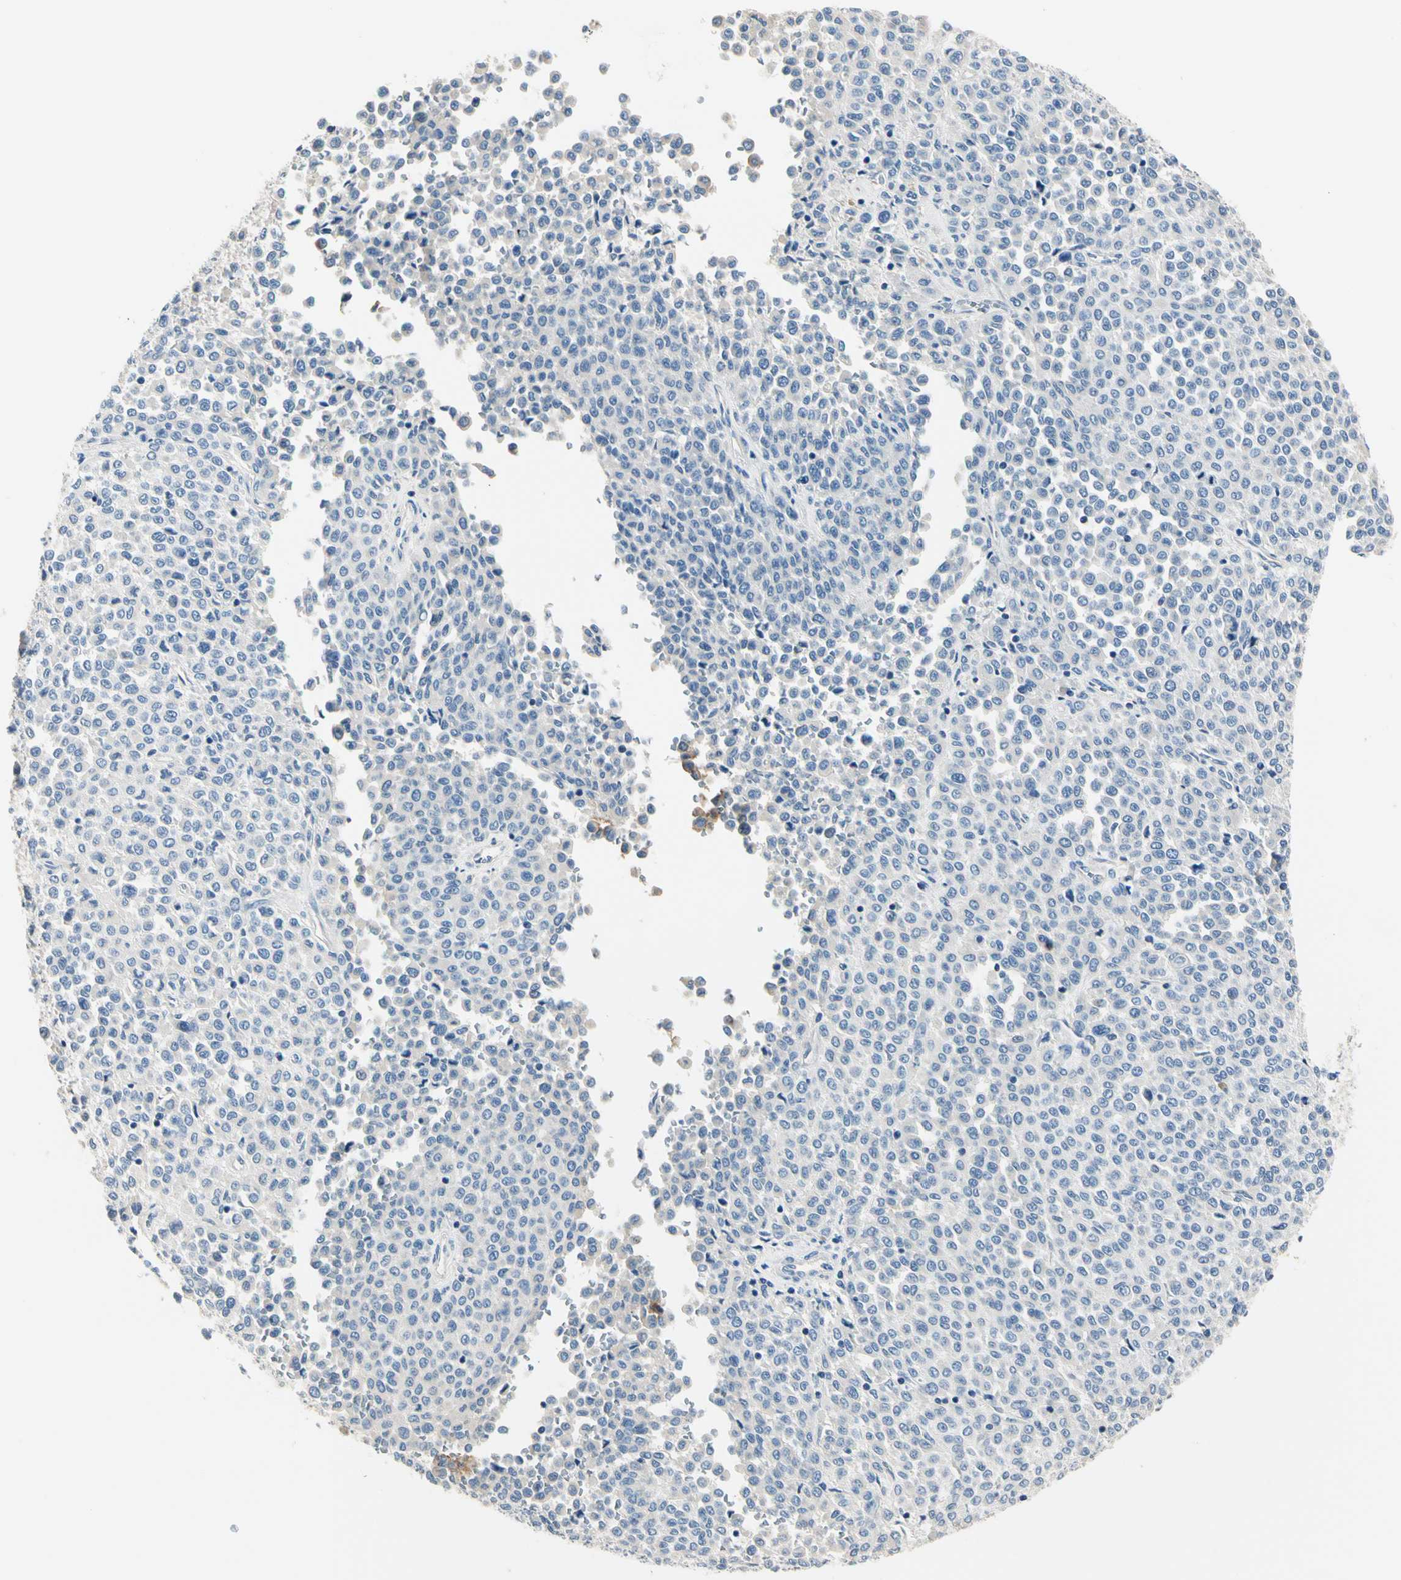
{"staining": {"intensity": "negative", "quantity": "none", "location": "none"}, "tissue": "melanoma", "cell_type": "Tumor cells", "image_type": "cancer", "snomed": [{"axis": "morphology", "description": "Malignant melanoma, Metastatic site"}, {"axis": "topography", "description": "Pancreas"}], "caption": "The IHC micrograph has no significant positivity in tumor cells of melanoma tissue.", "gene": "TGFBR3", "patient": {"sex": "female", "age": 30}}